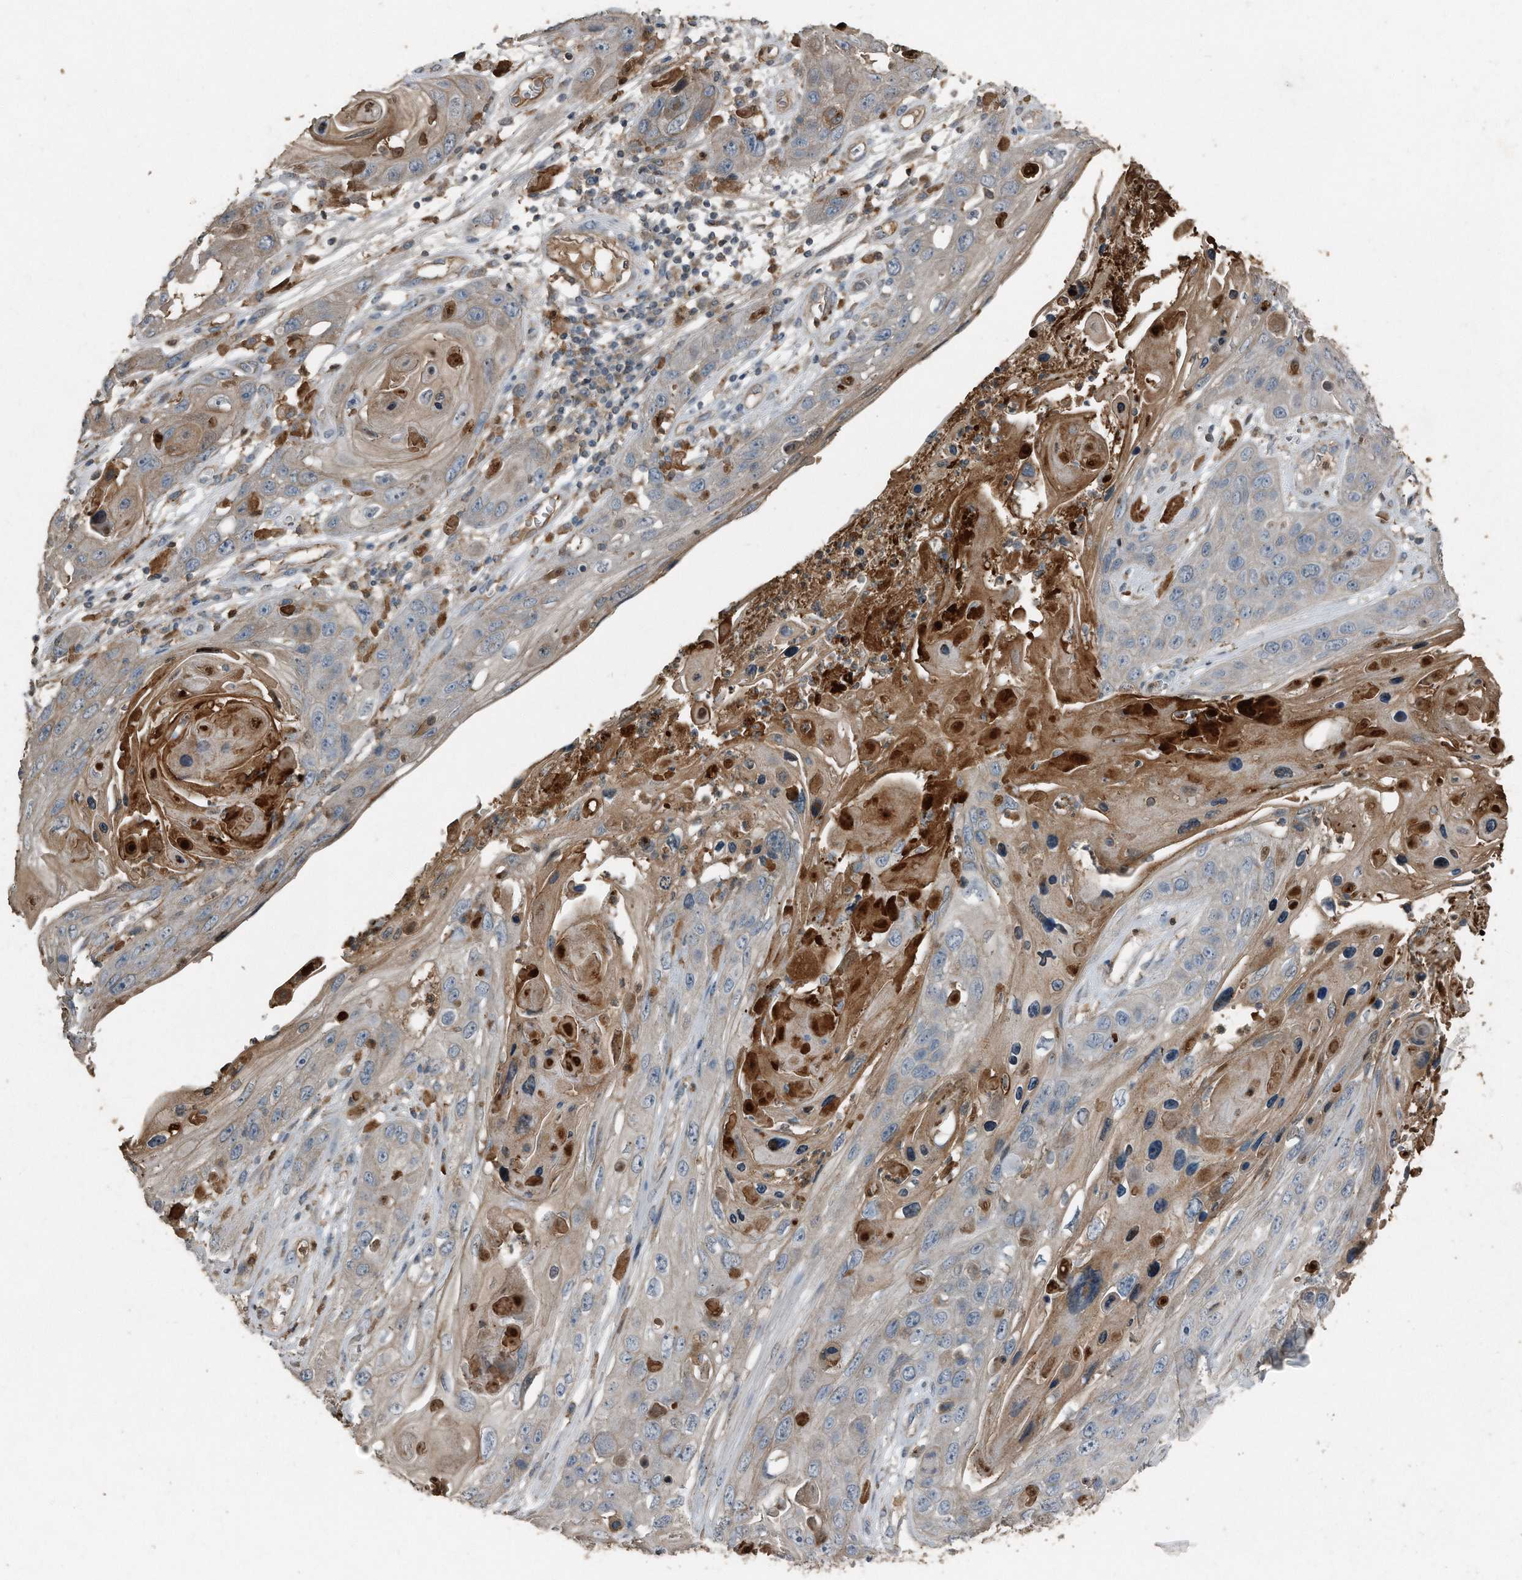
{"staining": {"intensity": "weak", "quantity": "25%-75%", "location": "cytoplasmic/membranous"}, "tissue": "skin cancer", "cell_type": "Tumor cells", "image_type": "cancer", "snomed": [{"axis": "morphology", "description": "Squamous cell carcinoma, NOS"}, {"axis": "topography", "description": "Skin"}], "caption": "Skin cancer tissue exhibits weak cytoplasmic/membranous staining in approximately 25%-75% of tumor cells", "gene": "C9", "patient": {"sex": "male", "age": 55}}